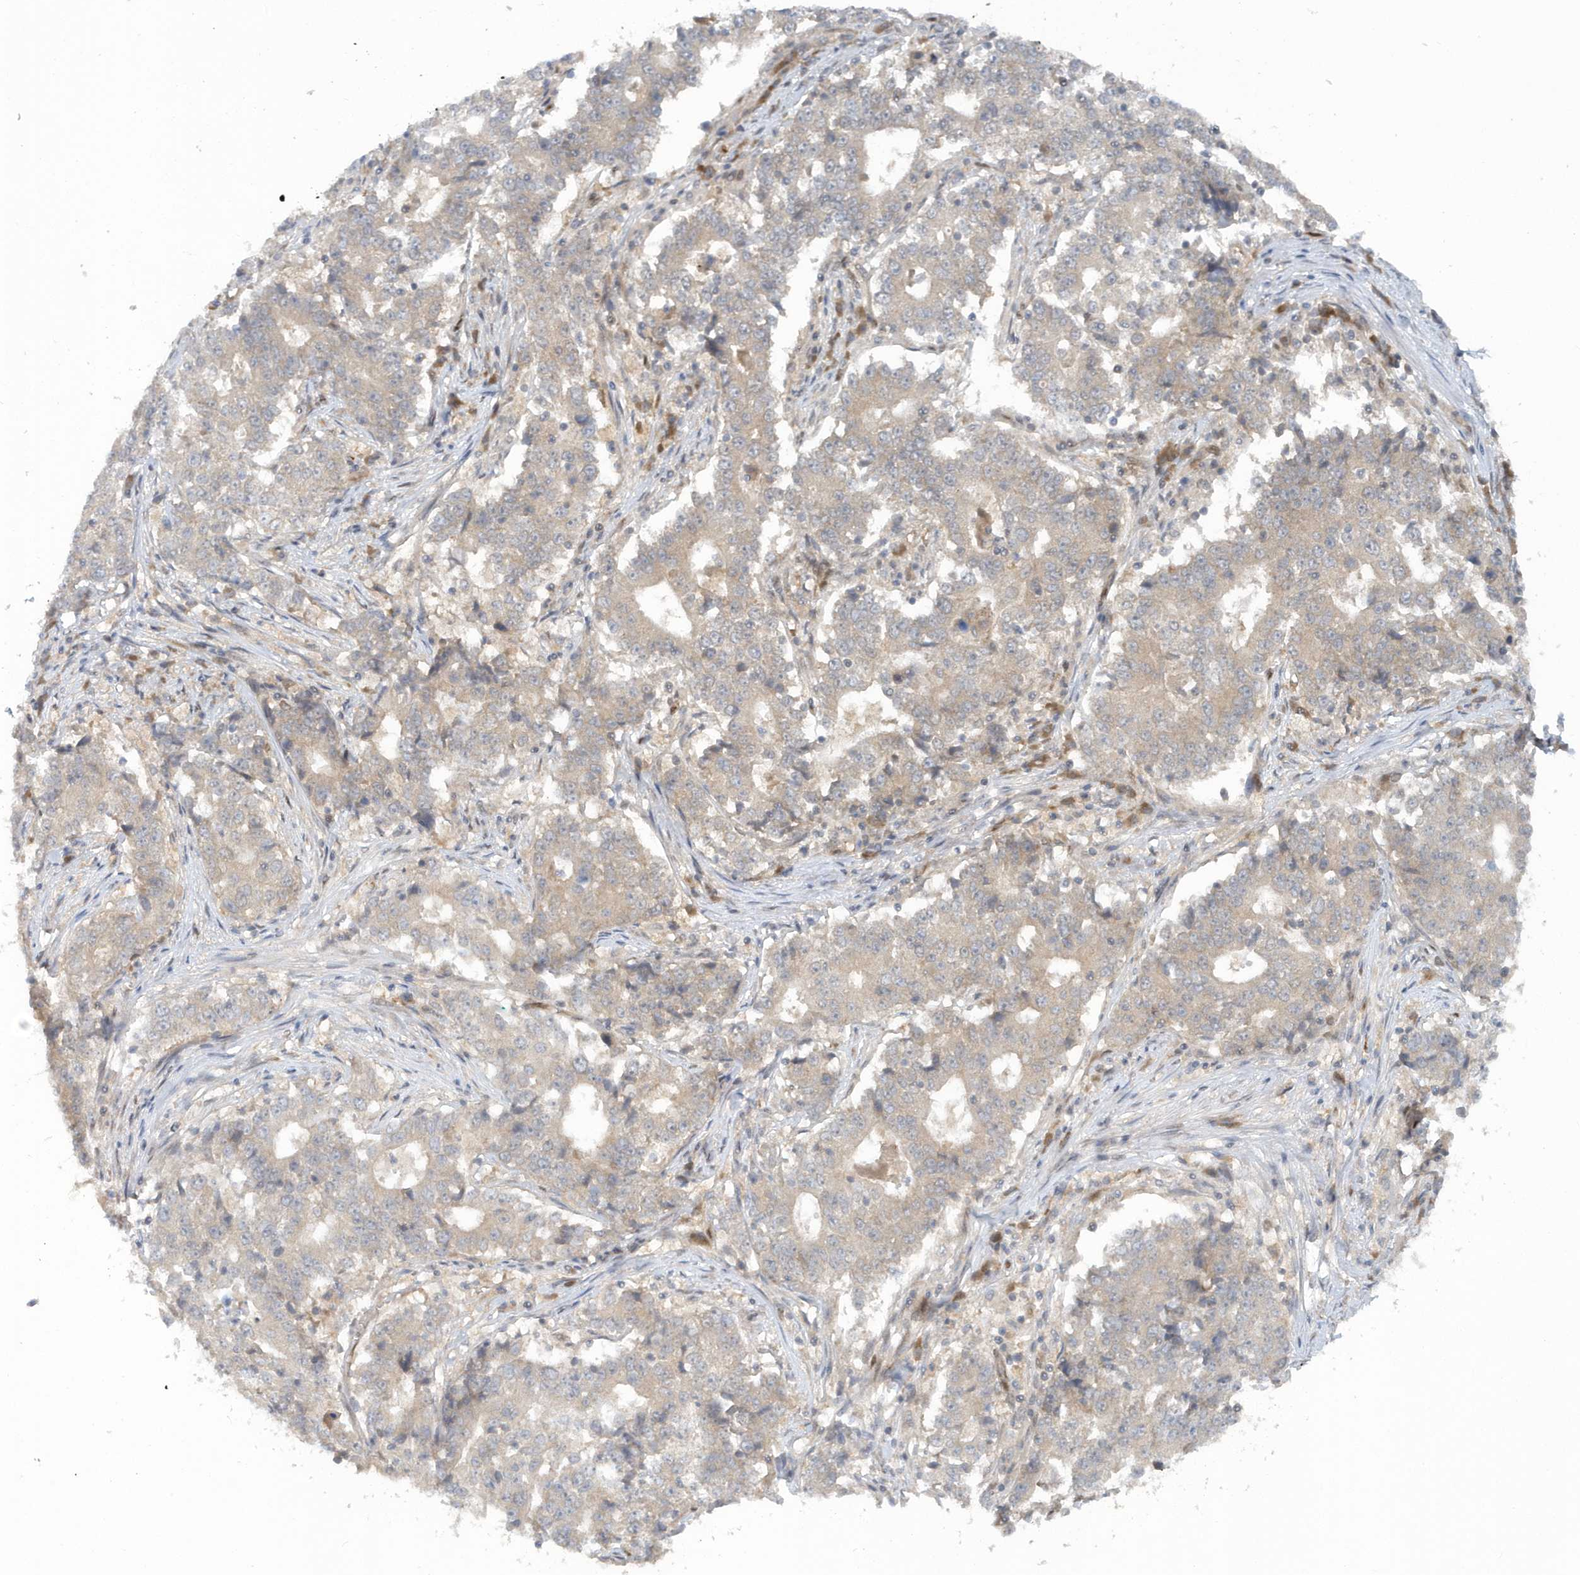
{"staining": {"intensity": "negative", "quantity": "none", "location": "none"}, "tissue": "stomach cancer", "cell_type": "Tumor cells", "image_type": "cancer", "snomed": [{"axis": "morphology", "description": "Adenocarcinoma, NOS"}, {"axis": "topography", "description": "Stomach"}], "caption": "The micrograph exhibits no staining of tumor cells in stomach cancer (adenocarcinoma).", "gene": "ATG4A", "patient": {"sex": "male", "age": 59}}